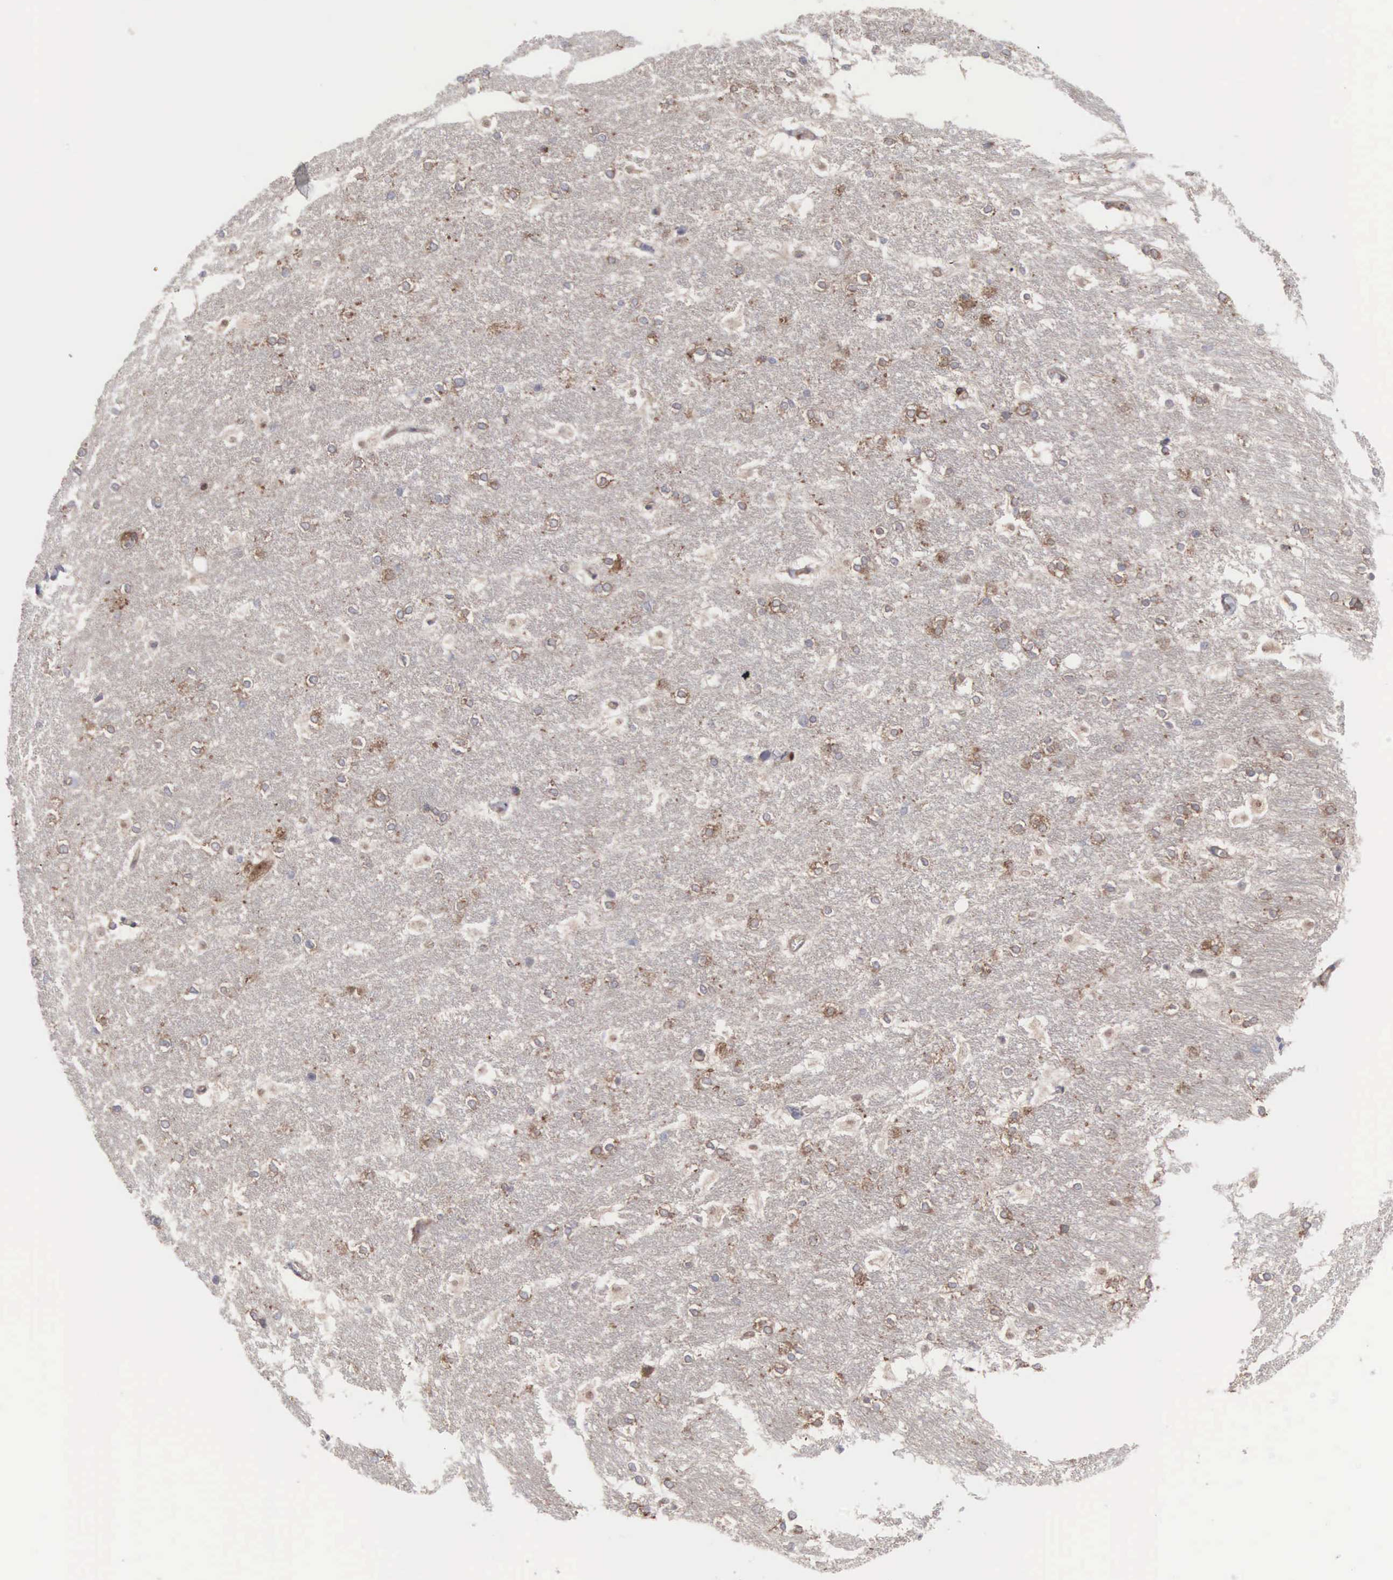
{"staining": {"intensity": "negative", "quantity": "none", "location": "none"}, "tissue": "hippocampus", "cell_type": "Glial cells", "image_type": "normal", "snomed": [{"axis": "morphology", "description": "Normal tissue, NOS"}, {"axis": "topography", "description": "Hippocampus"}], "caption": "The histopathology image shows no staining of glial cells in benign hippocampus. The staining is performed using DAB brown chromogen with nuclei counter-stained in using hematoxylin.", "gene": "INF2", "patient": {"sex": "female", "age": 19}}